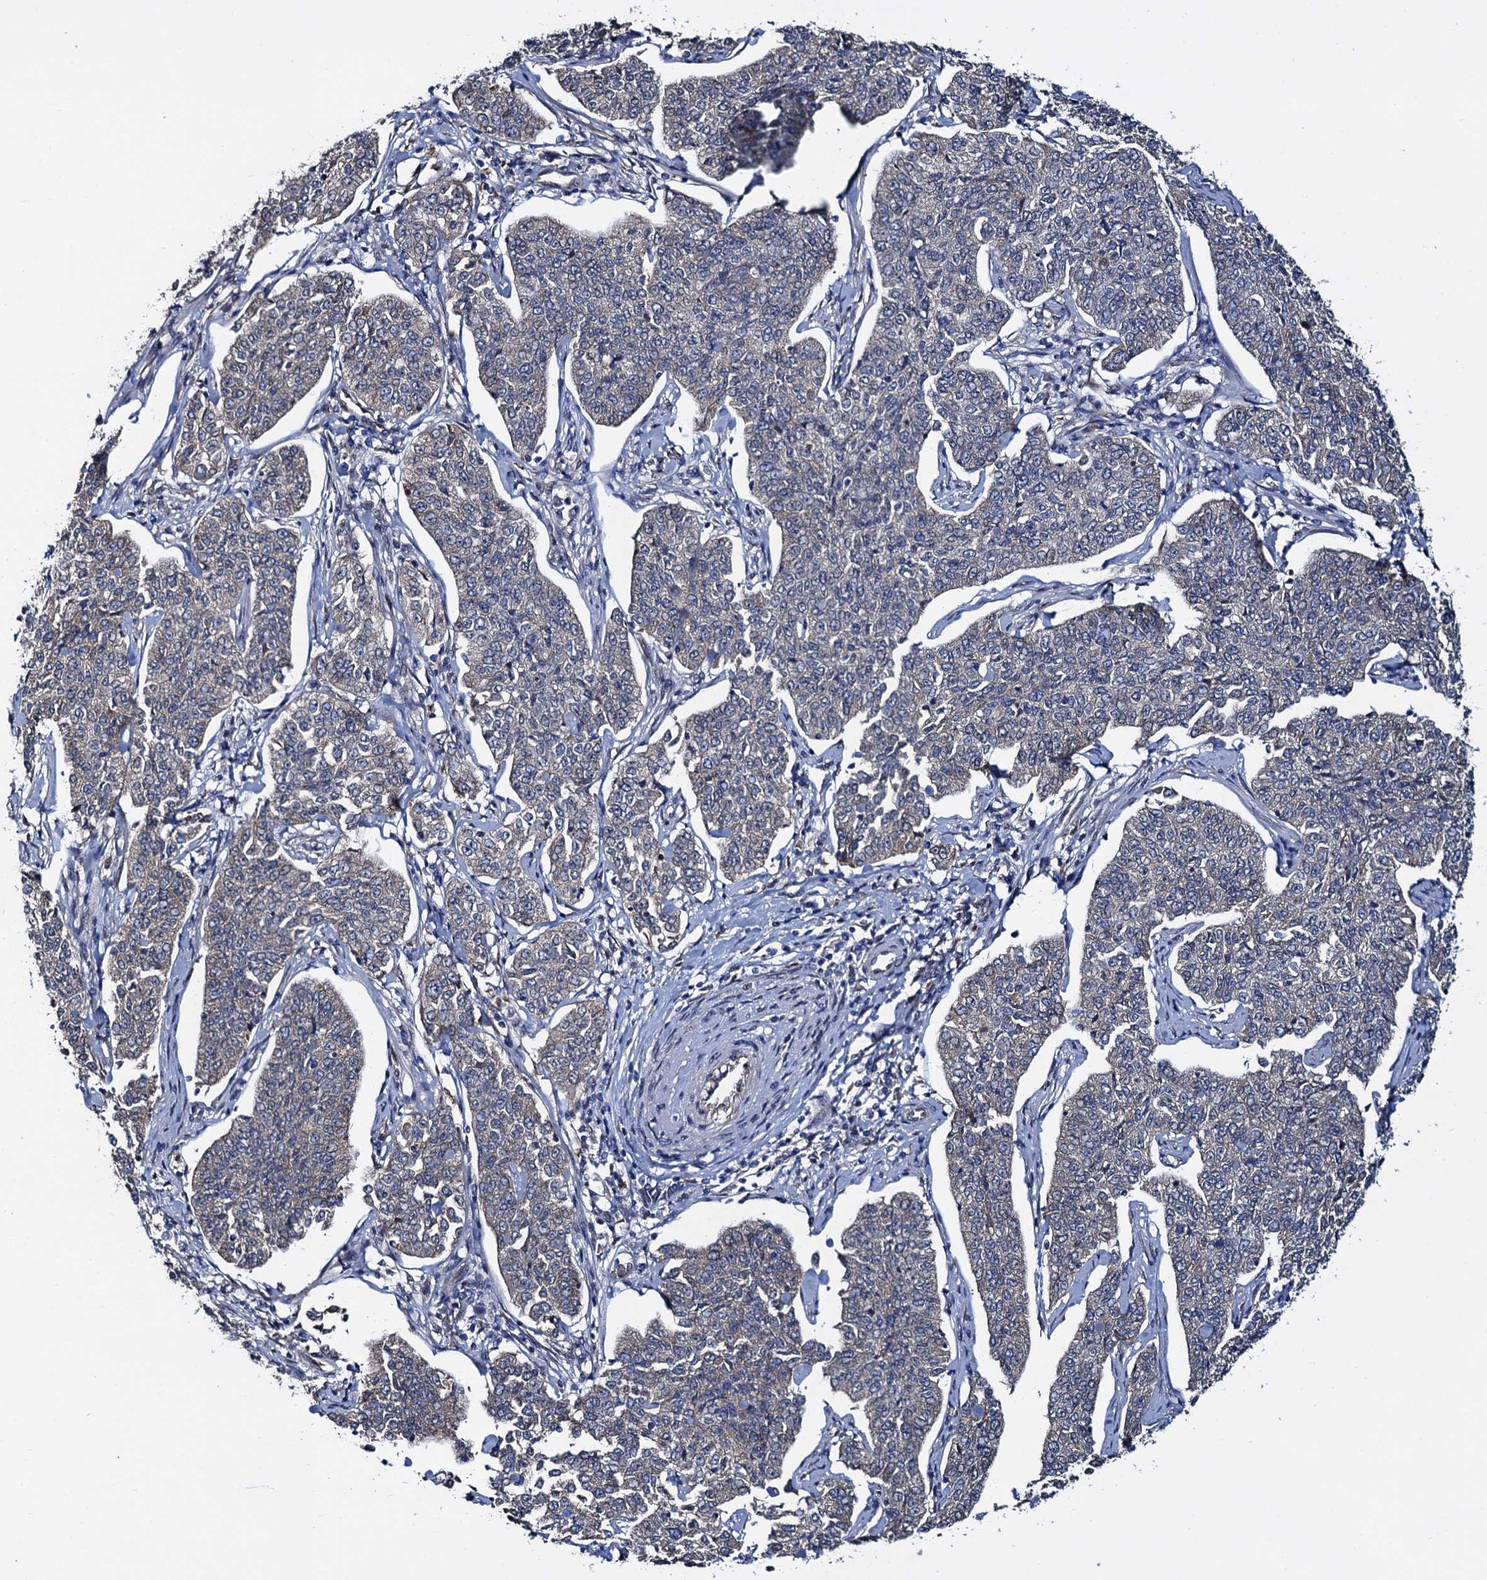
{"staining": {"intensity": "weak", "quantity": "<25%", "location": "cytoplasmic/membranous"}, "tissue": "cervical cancer", "cell_type": "Tumor cells", "image_type": "cancer", "snomed": [{"axis": "morphology", "description": "Squamous cell carcinoma, NOS"}, {"axis": "topography", "description": "Cervix"}], "caption": "This is an immunohistochemistry photomicrograph of human squamous cell carcinoma (cervical). There is no positivity in tumor cells.", "gene": "EVX2", "patient": {"sex": "female", "age": 35}}